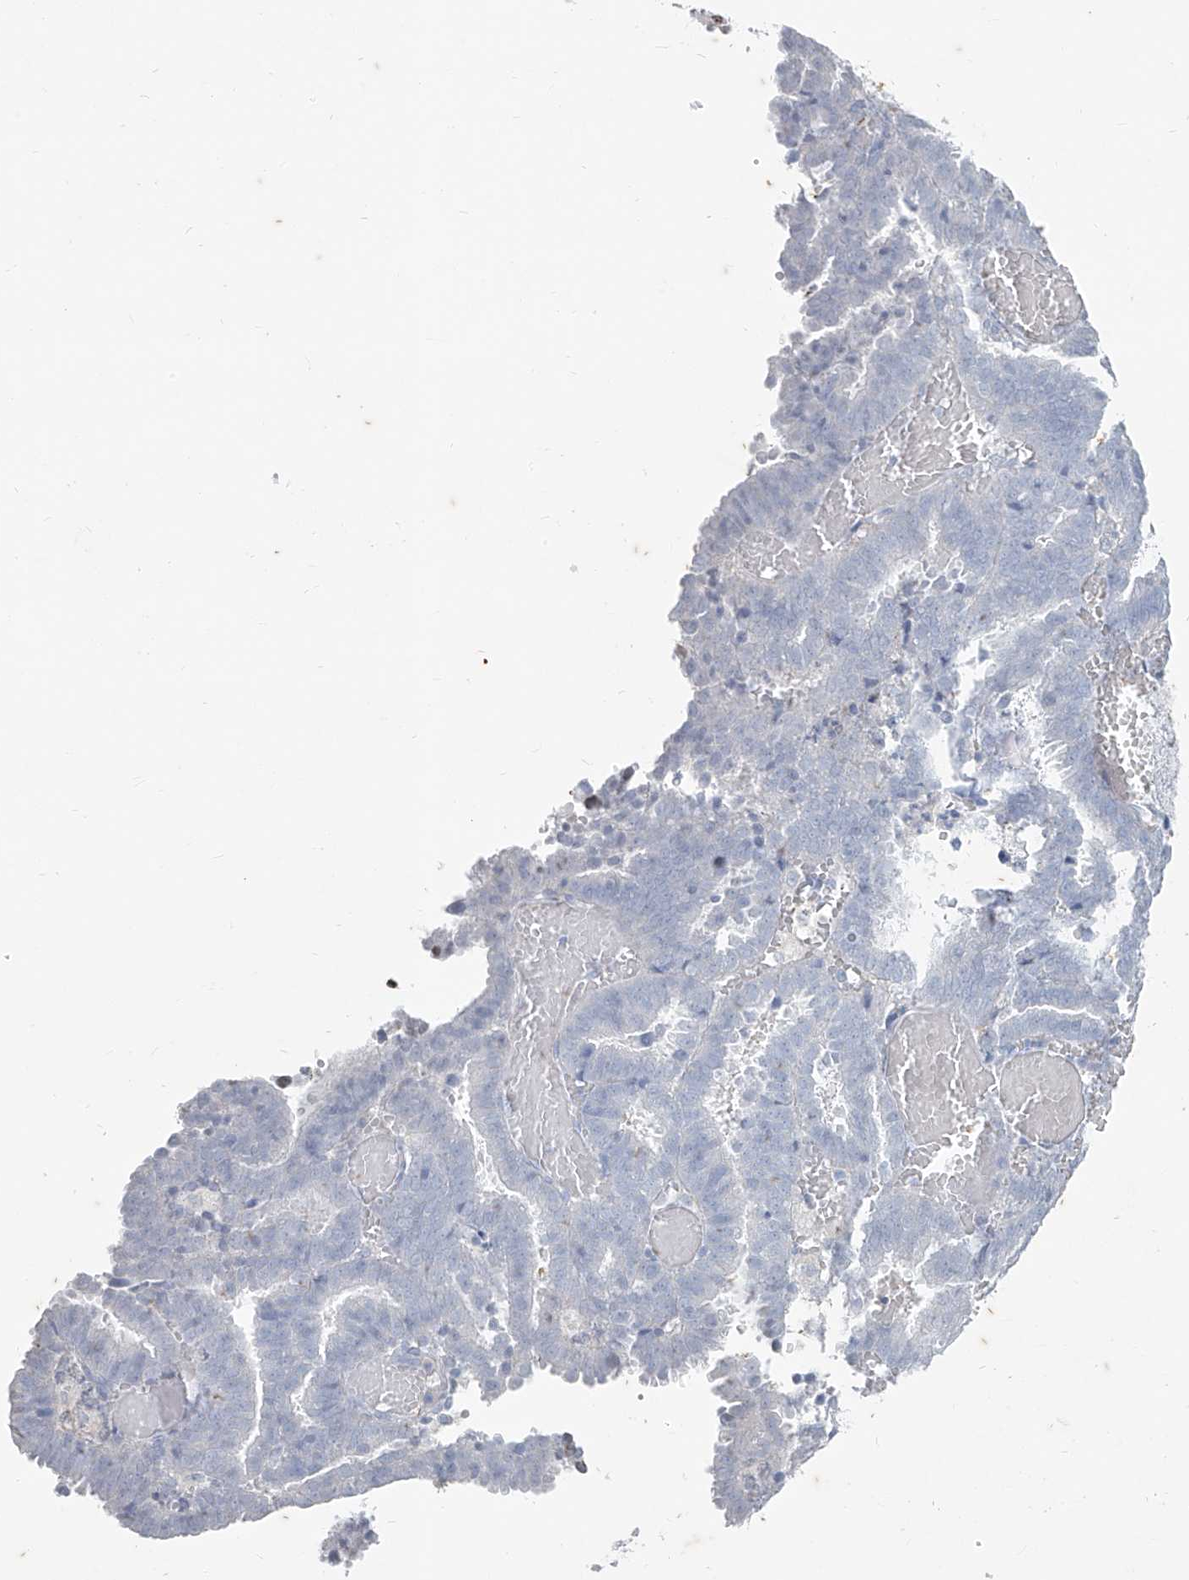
{"staining": {"intensity": "negative", "quantity": "none", "location": "none"}, "tissue": "endometrial cancer", "cell_type": "Tumor cells", "image_type": "cancer", "snomed": [{"axis": "morphology", "description": "Adenocarcinoma, NOS"}, {"axis": "topography", "description": "Uterus"}], "caption": "IHC image of neoplastic tissue: adenocarcinoma (endometrial) stained with DAB exhibits no significant protein expression in tumor cells. (IHC, brightfield microscopy, high magnification).", "gene": "CX3CR1", "patient": {"sex": "female", "age": 83}}